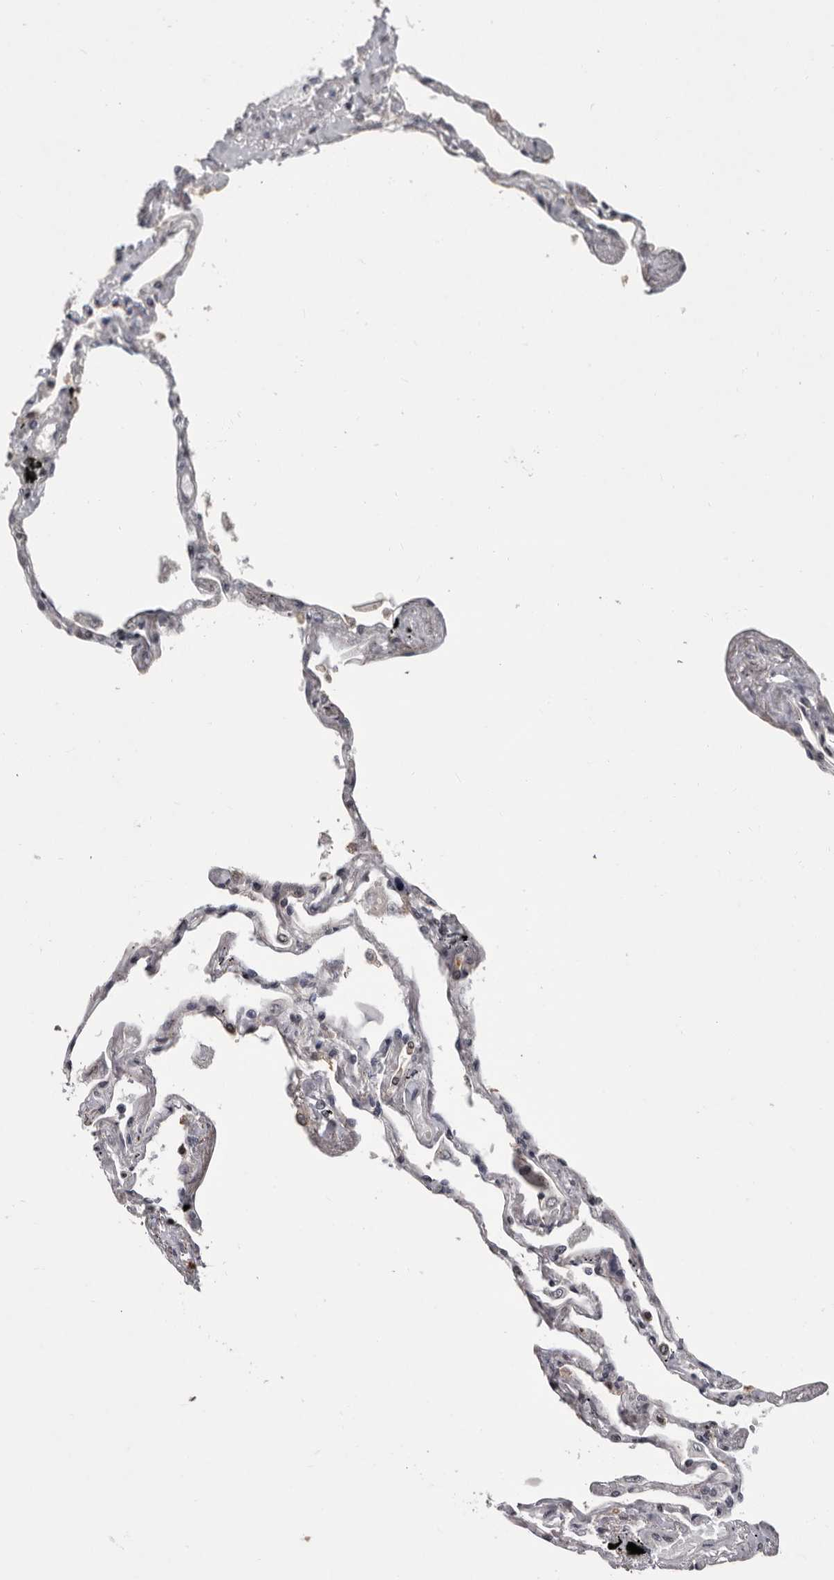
{"staining": {"intensity": "negative", "quantity": "none", "location": "none"}, "tissue": "lung", "cell_type": "Alveolar cells", "image_type": "normal", "snomed": [{"axis": "morphology", "description": "Normal tissue, NOS"}, {"axis": "topography", "description": "Lung"}], "caption": "This is a histopathology image of IHC staining of benign lung, which shows no staining in alveolar cells.", "gene": "FGFR4", "patient": {"sex": "female", "age": 67}}